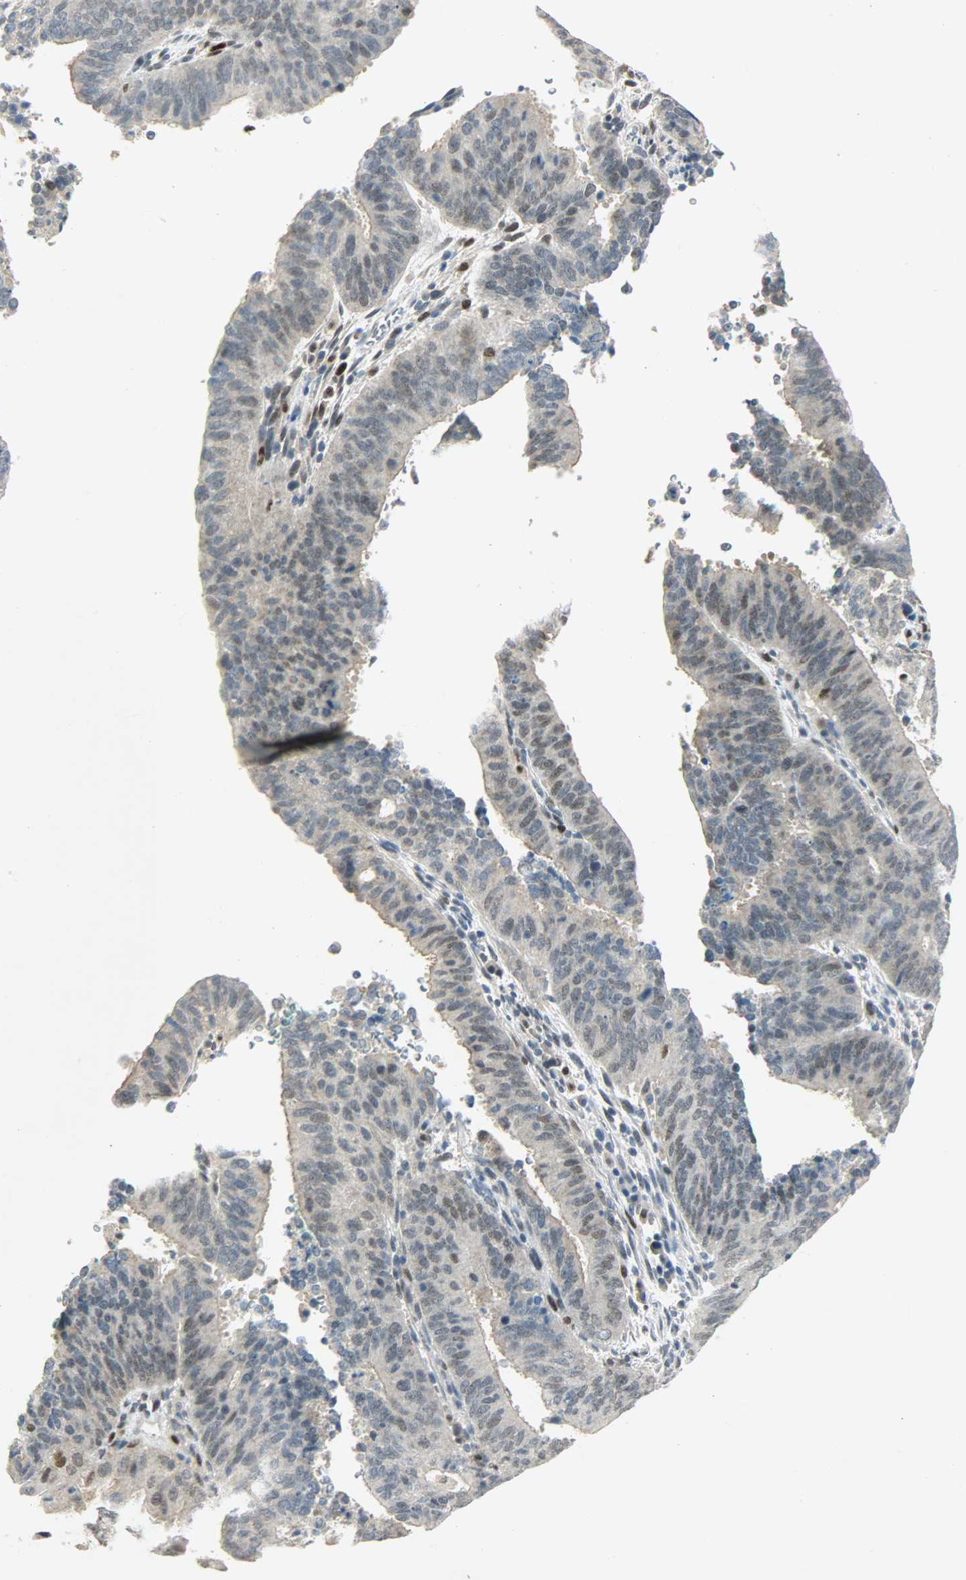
{"staining": {"intensity": "weak", "quantity": "25%-75%", "location": "cytoplasmic/membranous,nuclear"}, "tissue": "cervical cancer", "cell_type": "Tumor cells", "image_type": "cancer", "snomed": [{"axis": "morphology", "description": "Adenocarcinoma, NOS"}, {"axis": "topography", "description": "Cervix"}], "caption": "An image showing weak cytoplasmic/membranous and nuclear expression in about 25%-75% of tumor cells in adenocarcinoma (cervical), as visualized by brown immunohistochemical staining.", "gene": "PPARG", "patient": {"sex": "female", "age": 44}}